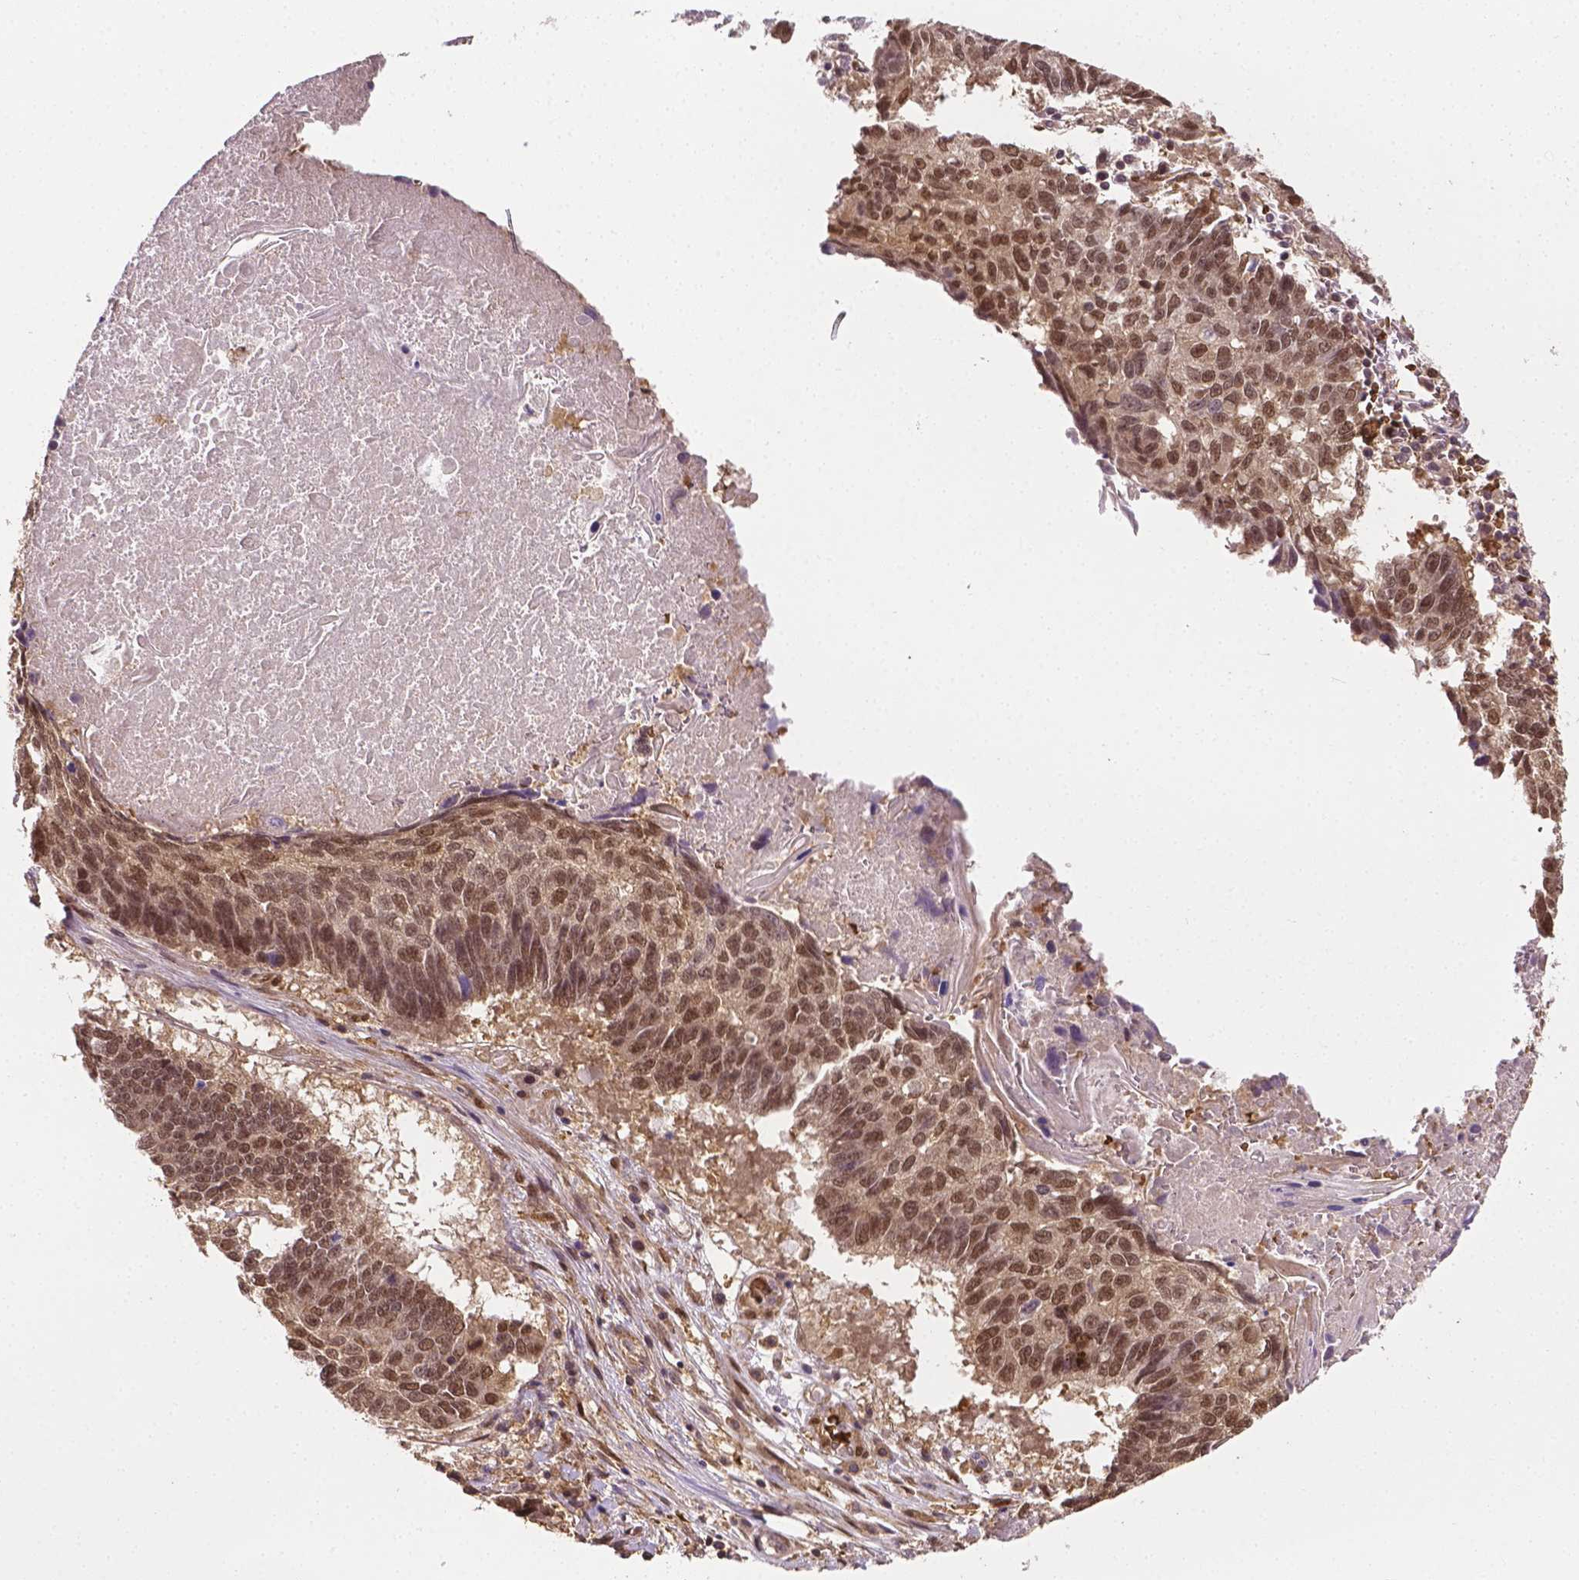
{"staining": {"intensity": "moderate", "quantity": ">75%", "location": "nuclear"}, "tissue": "lung cancer", "cell_type": "Tumor cells", "image_type": "cancer", "snomed": [{"axis": "morphology", "description": "Squamous cell carcinoma, NOS"}, {"axis": "topography", "description": "Lung"}], "caption": "Immunohistochemical staining of lung squamous cell carcinoma displays medium levels of moderate nuclear positivity in about >75% of tumor cells.", "gene": "YAP1", "patient": {"sex": "male", "age": 73}}